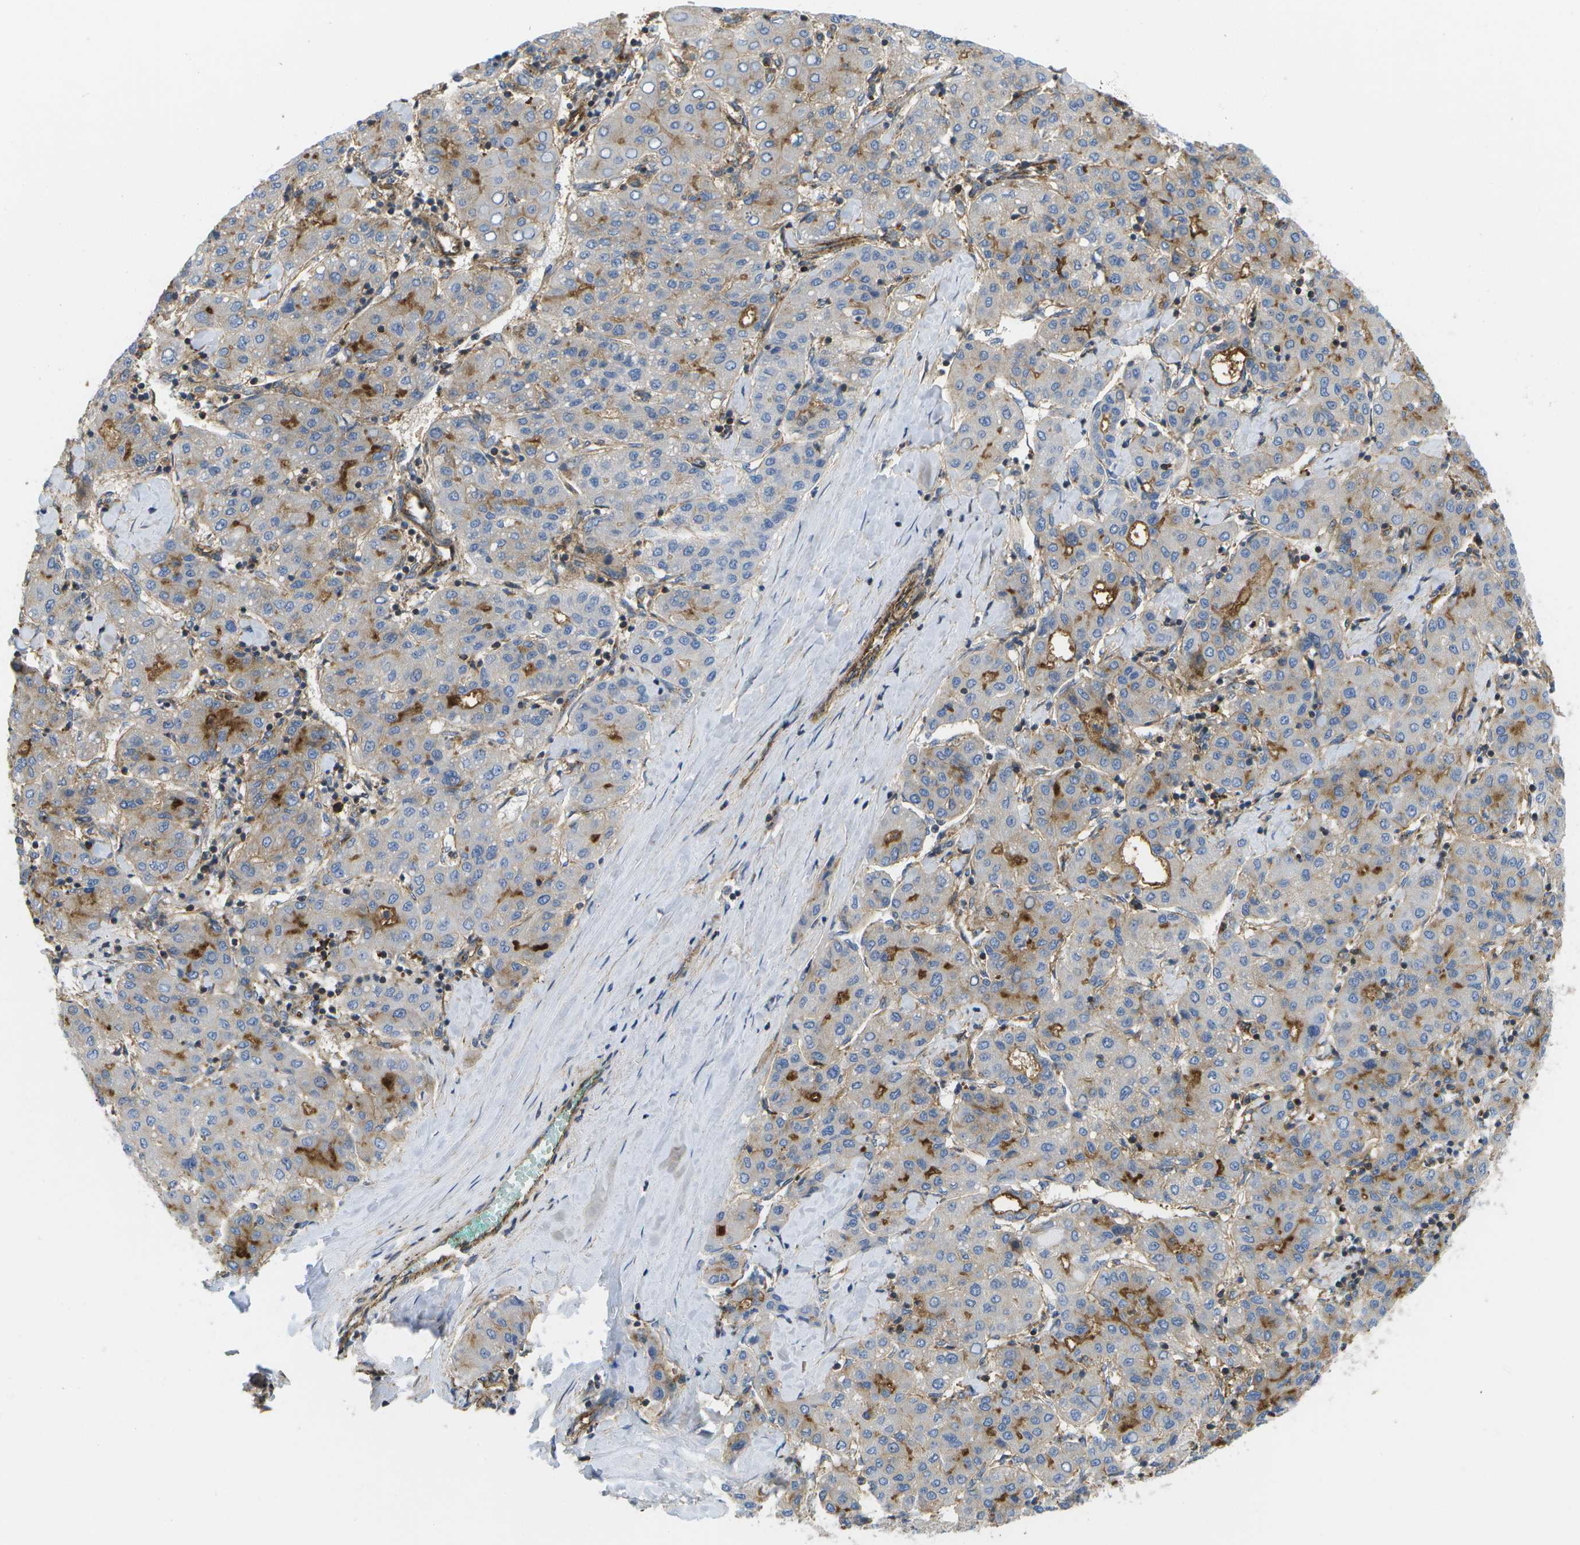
{"staining": {"intensity": "moderate", "quantity": "25%-75%", "location": "cytoplasmic/membranous"}, "tissue": "liver cancer", "cell_type": "Tumor cells", "image_type": "cancer", "snomed": [{"axis": "morphology", "description": "Carcinoma, Hepatocellular, NOS"}, {"axis": "topography", "description": "Liver"}], "caption": "The image displays staining of liver cancer, revealing moderate cytoplasmic/membranous protein positivity (brown color) within tumor cells. (brown staining indicates protein expression, while blue staining denotes nuclei).", "gene": "BST2", "patient": {"sex": "male", "age": 65}}